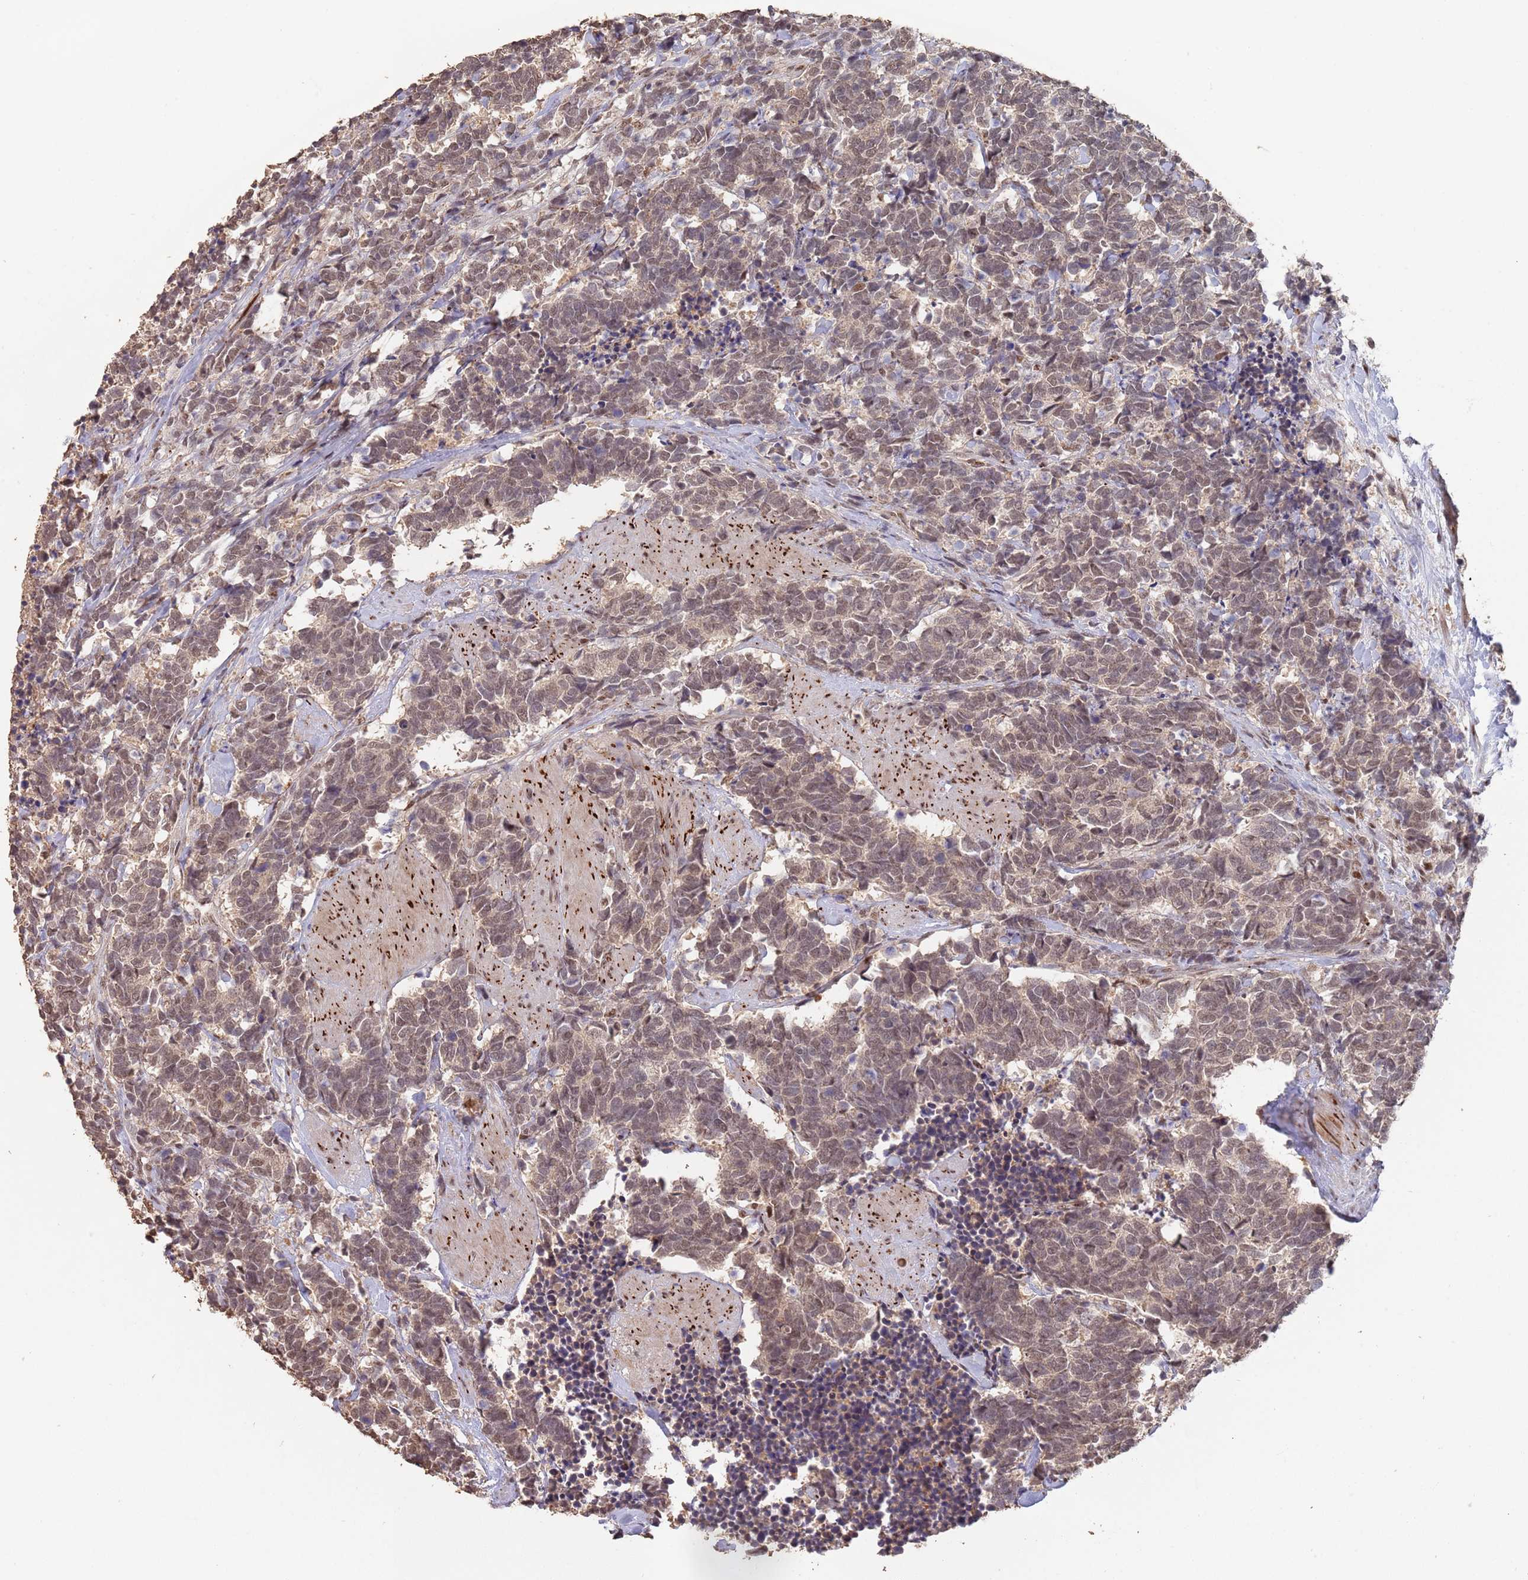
{"staining": {"intensity": "moderate", "quantity": "25%-75%", "location": "cytoplasmic/membranous,nuclear"}, "tissue": "carcinoid", "cell_type": "Tumor cells", "image_type": "cancer", "snomed": [{"axis": "morphology", "description": "Carcinoma, NOS"}, {"axis": "morphology", "description": "Carcinoid, malignant, NOS"}, {"axis": "topography", "description": "Prostate"}], "caption": "Carcinoid stained with a protein marker shows moderate staining in tumor cells.", "gene": "RFXANK", "patient": {"sex": "male", "age": 57}}